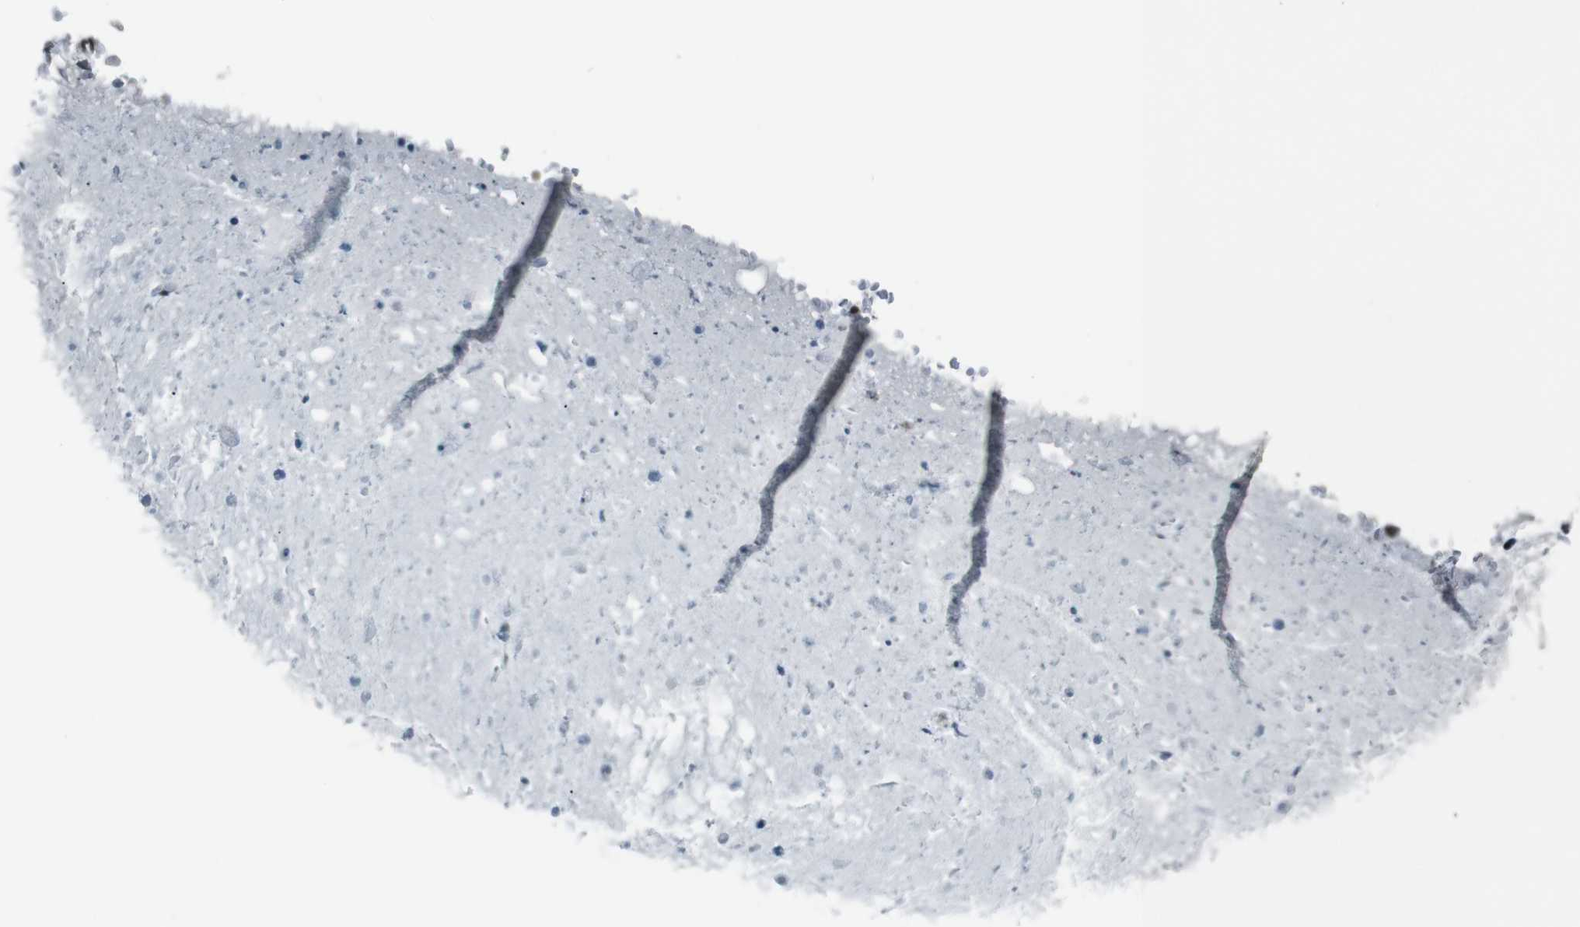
{"staining": {"intensity": "strong", "quantity": "25%-75%", "location": "nuclear"}, "tissue": "bronchus", "cell_type": "Respiratory epithelial cells", "image_type": "normal", "snomed": [{"axis": "morphology", "description": "Normal tissue, NOS"}, {"axis": "morphology", "description": "Adenocarcinoma, NOS"}, {"axis": "morphology", "description": "Adenocarcinoma, metastatic, NOS"}, {"axis": "topography", "description": "Lymph node"}, {"axis": "topography", "description": "Bronchus"}, {"axis": "topography", "description": "Lung"}], "caption": "An IHC histopathology image of benign tissue is shown. Protein staining in brown labels strong nuclear positivity in bronchus within respiratory epithelial cells.", "gene": "NHEJ1", "patient": {"sex": "female", "age": 54}}